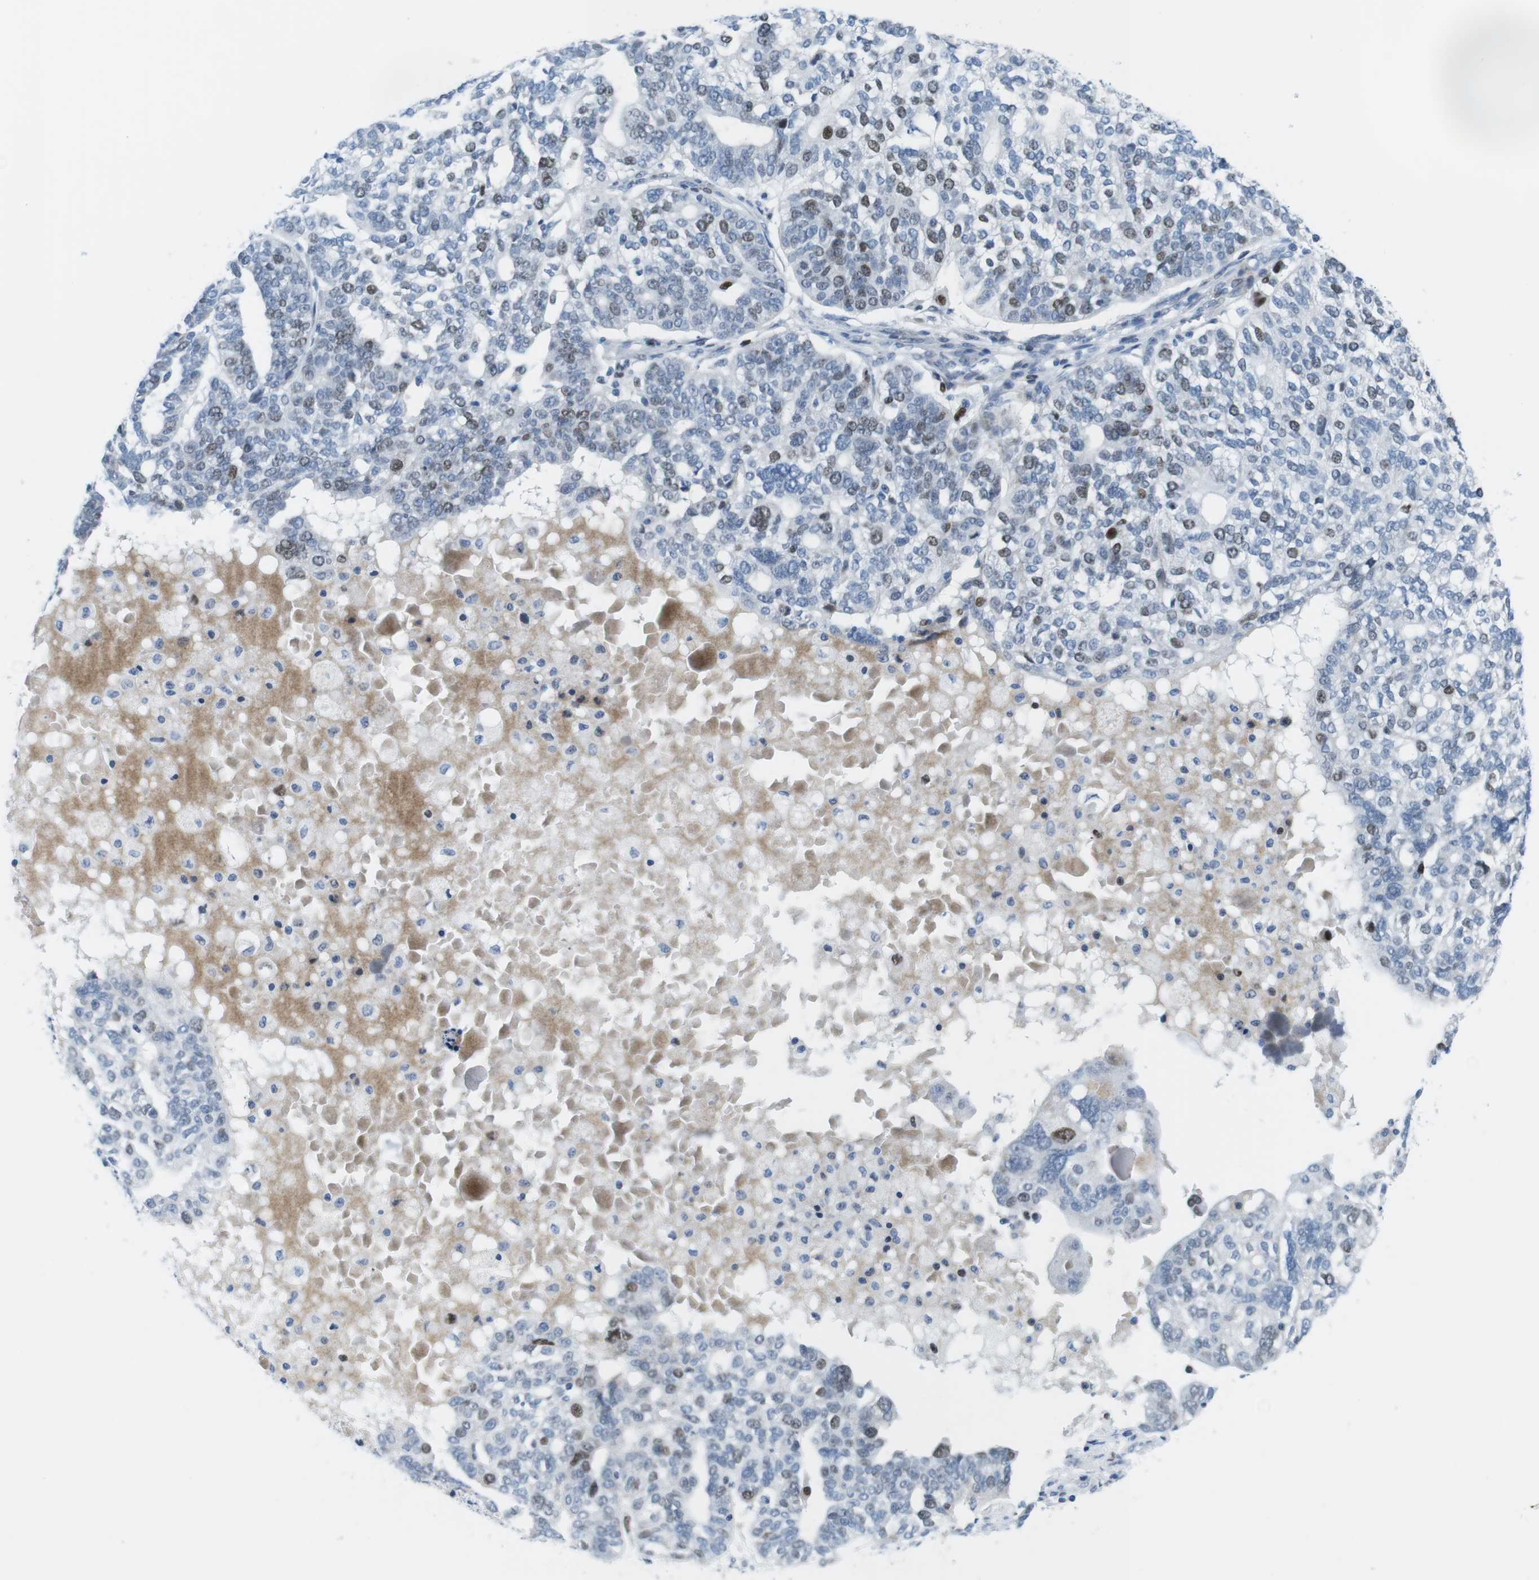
{"staining": {"intensity": "moderate", "quantity": "<25%", "location": "nuclear"}, "tissue": "ovarian cancer", "cell_type": "Tumor cells", "image_type": "cancer", "snomed": [{"axis": "morphology", "description": "Cystadenocarcinoma, serous, NOS"}, {"axis": "topography", "description": "Ovary"}], "caption": "IHC (DAB) staining of ovarian cancer (serous cystadenocarcinoma) demonstrates moderate nuclear protein expression in about <25% of tumor cells. The staining is performed using DAB brown chromogen to label protein expression. The nuclei are counter-stained blue using hematoxylin.", "gene": "CHAF1A", "patient": {"sex": "female", "age": 59}}